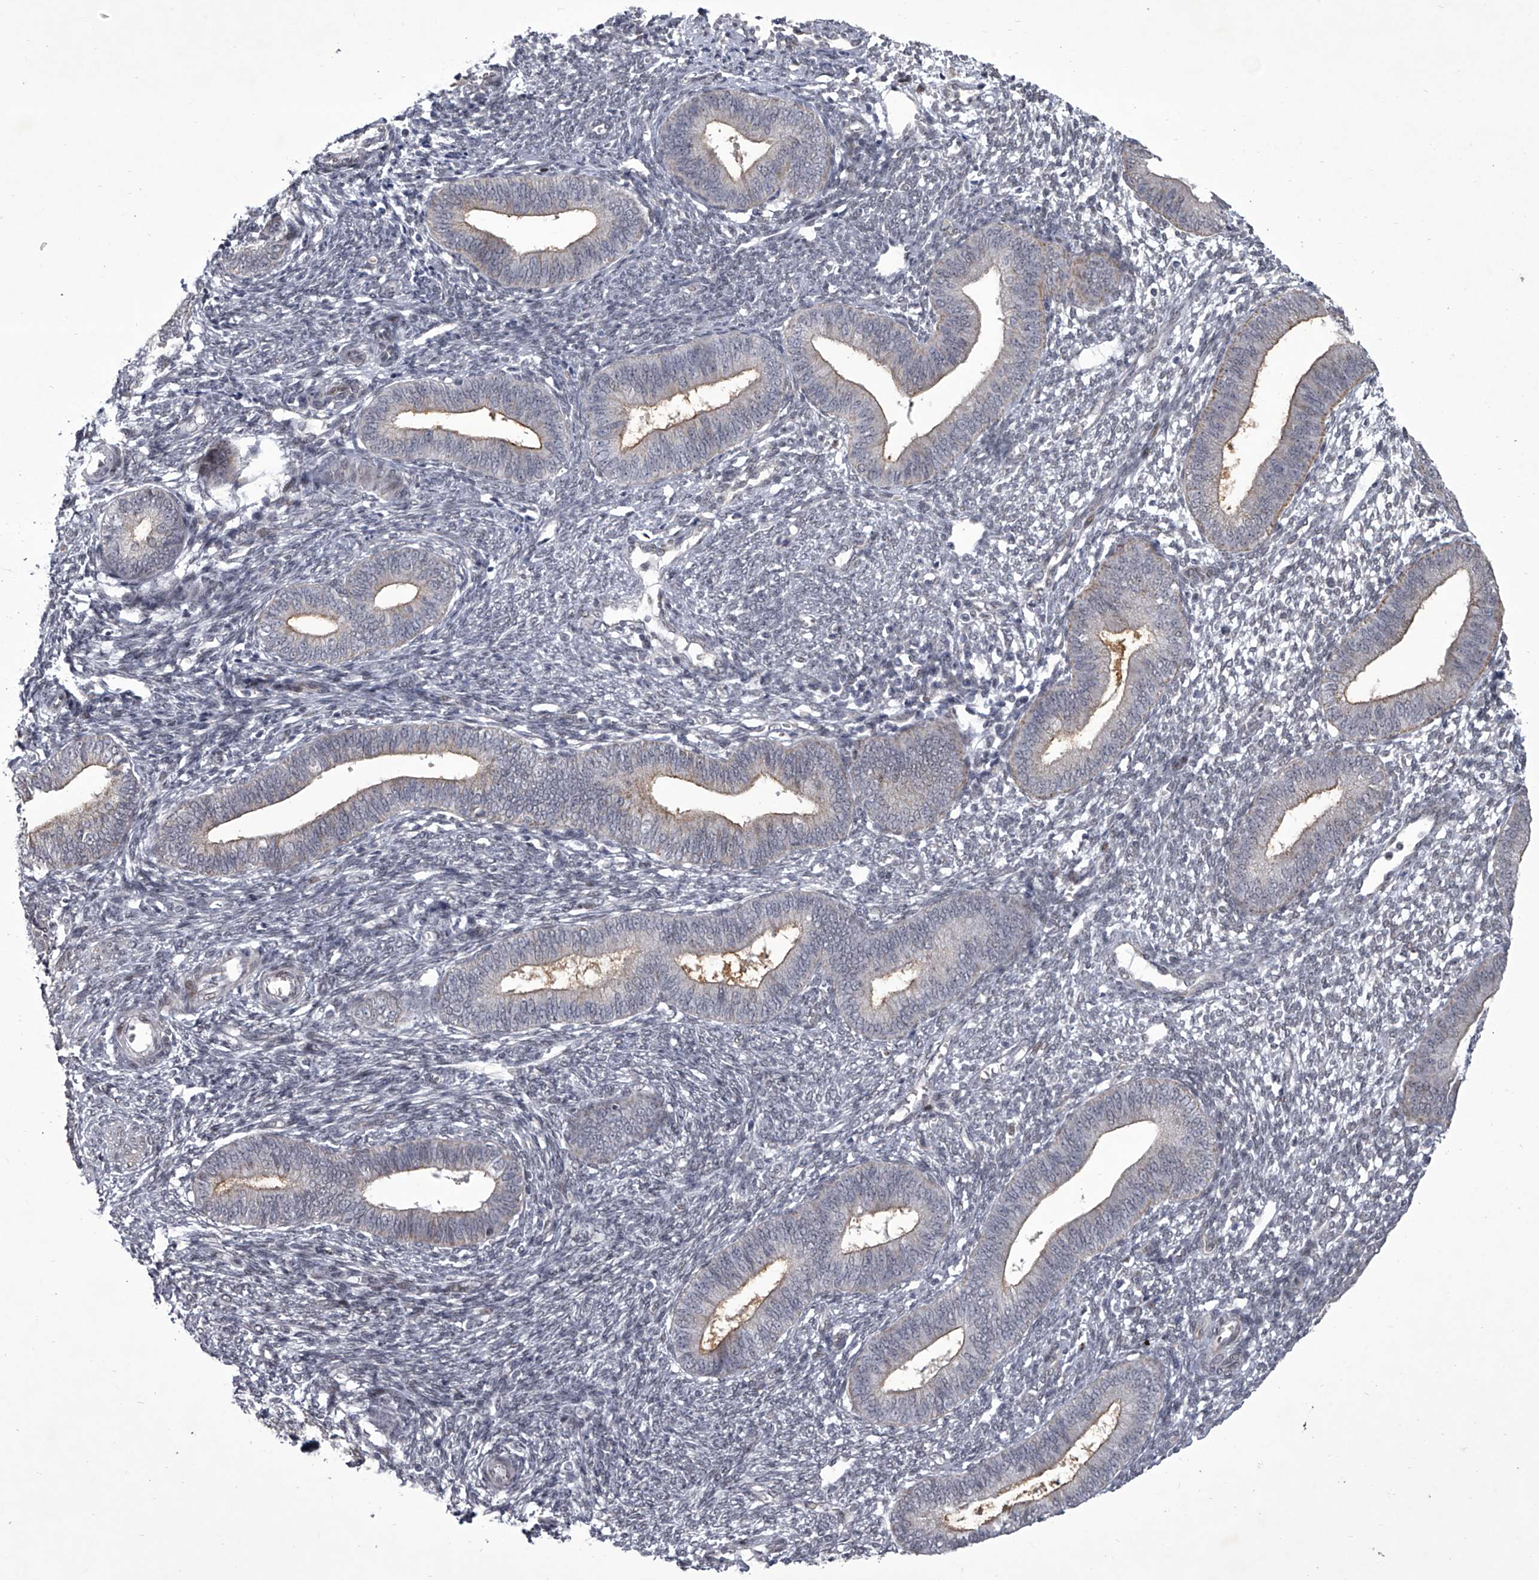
{"staining": {"intensity": "weak", "quantity": "<25%", "location": "nuclear"}, "tissue": "endometrium", "cell_type": "Cells in endometrial stroma", "image_type": "normal", "snomed": [{"axis": "morphology", "description": "Normal tissue, NOS"}, {"axis": "topography", "description": "Endometrium"}], "caption": "A high-resolution histopathology image shows immunohistochemistry (IHC) staining of unremarkable endometrium, which demonstrates no significant staining in cells in endometrial stroma. (Brightfield microscopy of DAB (3,3'-diaminobenzidine) immunohistochemistry (IHC) at high magnification).", "gene": "MLLT1", "patient": {"sex": "female", "age": 46}}